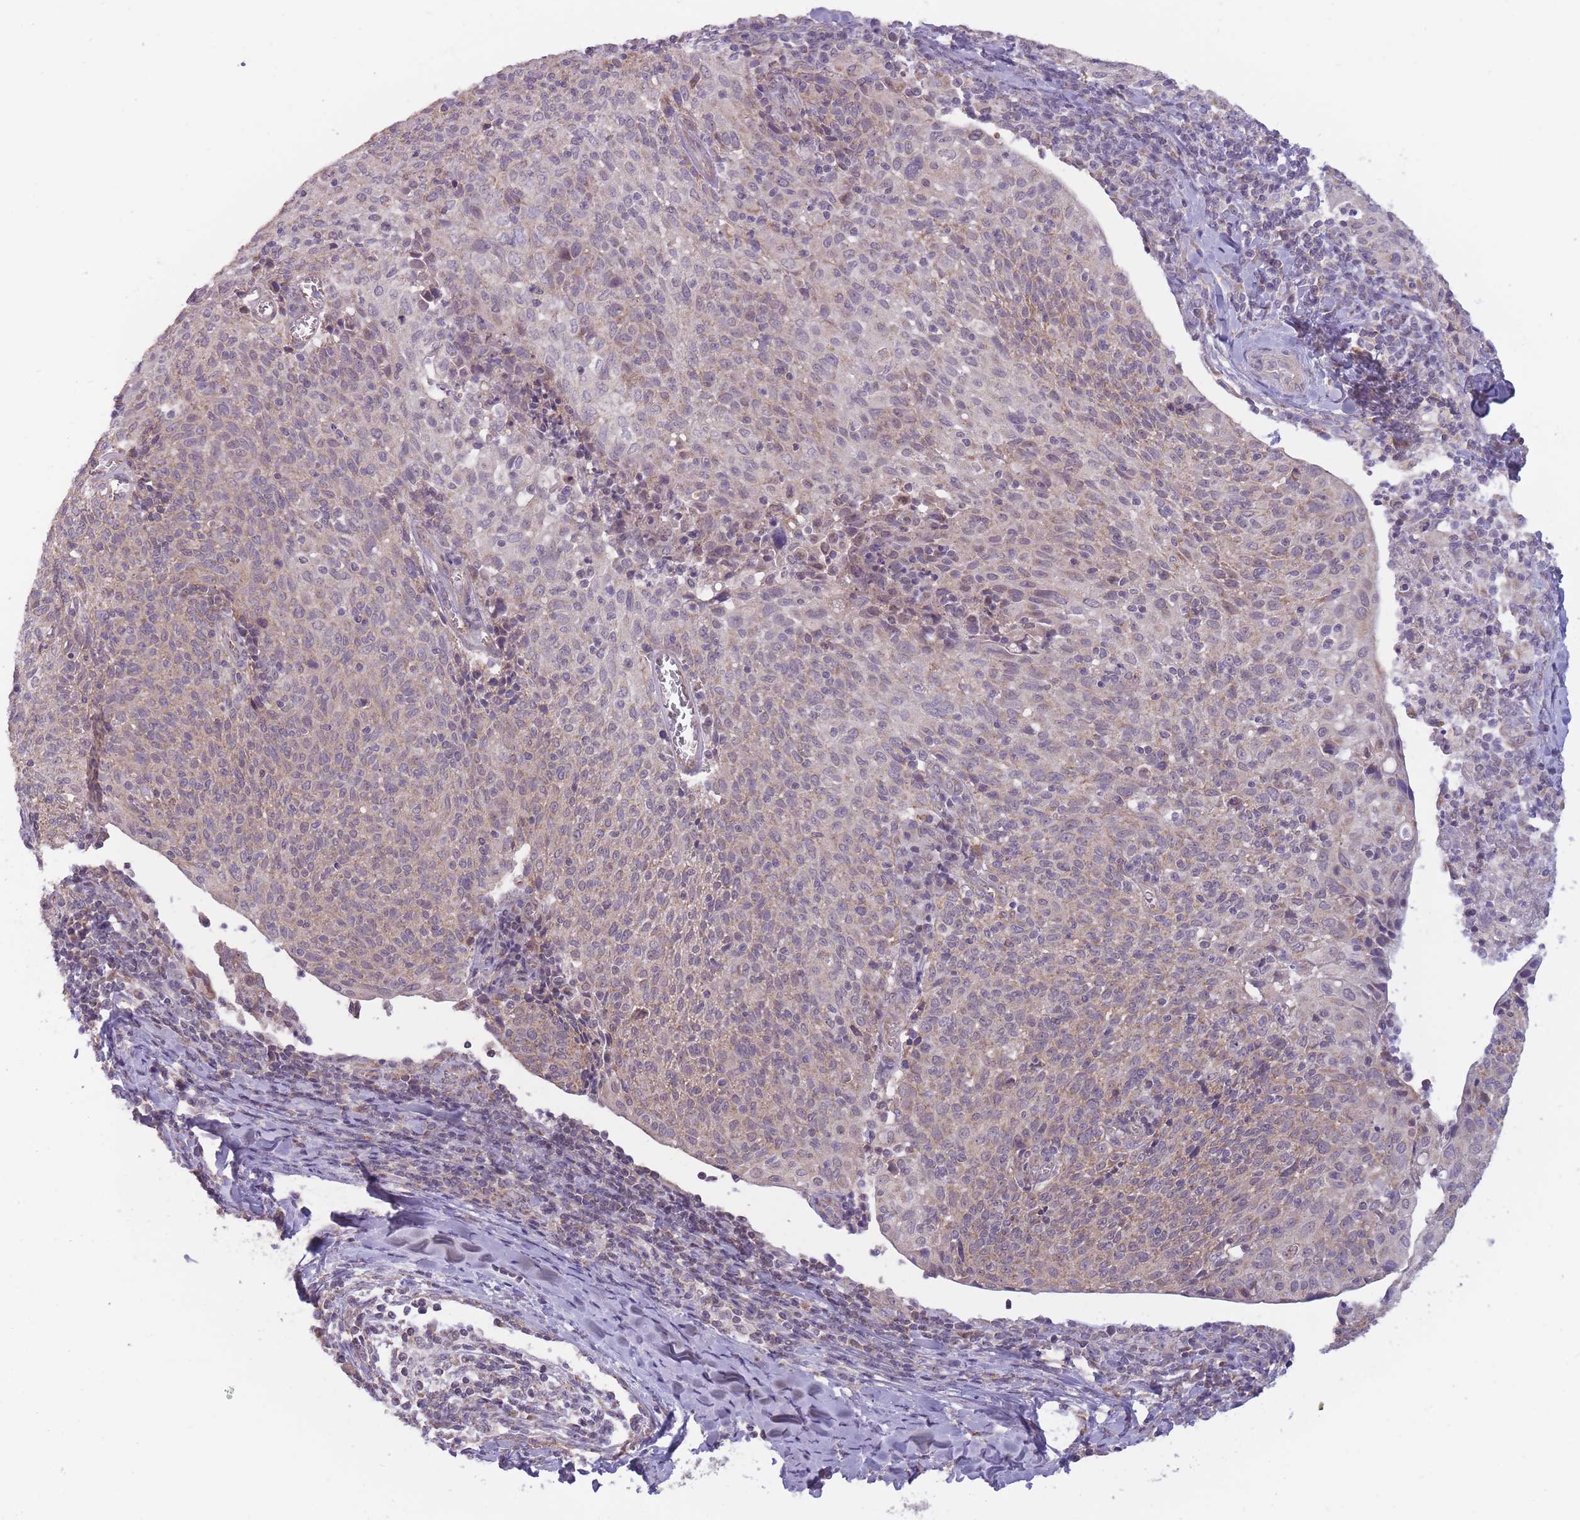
{"staining": {"intensity": "moderate", "quantity": "25%-75%", "location": "cytoplasmic/membranous"}, "tissue": "cervical cancer", "cell_type": "Tumor cells", "image_type": "cancer", "snomed": [{"axis": "morphology", "description": "Squamous cell carcinoma, NOS"}, {"axis": "topography", "description": "Cervix"}], "caption": "Brown immunohistochemical staining in human cervical cancer demonstrates moderate cytoplasmic/membranous expression in approximately 25%-75% of tumor cells. Immunohistochemistry stains the protein of interest in brown and the nuclei are stained blue.", "gene": "MRPS18C", "patient": {"sex": "female", "age": 52}}